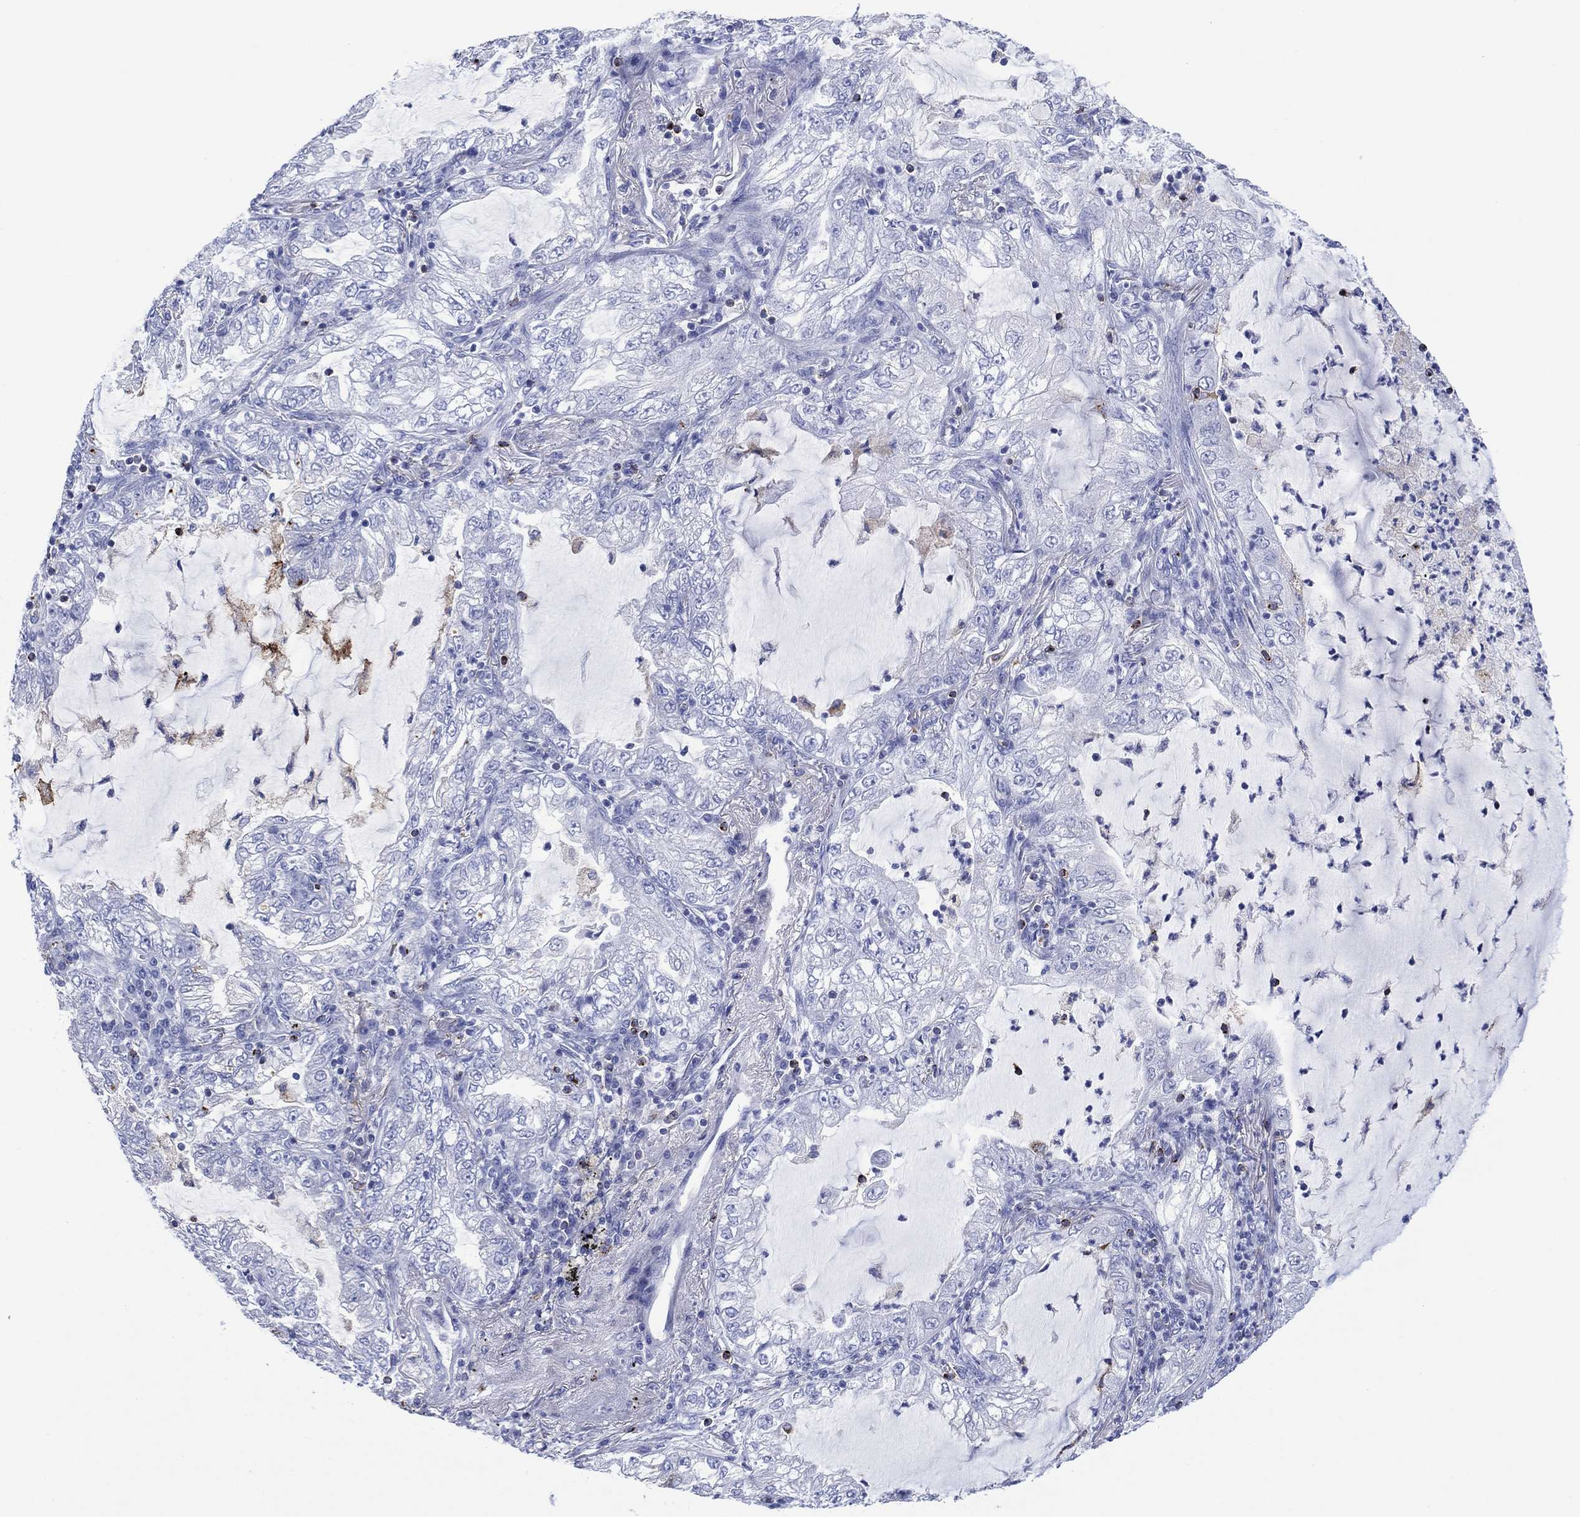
{"staining": {"intensity": "negative", "quantity": "none", "location": "none"}, "tissue": "lung cancer", "cell_type": "Tumor cells", "image_type": "cancer", "snomed": [{"axis": "morphology", "description": "Adenocarcinoma, NOS"}, {"axis": "topography", "description": "Lung"}], "caption": "Immunohistochemistry histopathology image of lung cancer stained for a protein (brown), which reveals no staining in tumor cells. (DAB immunohistochemistry (IHC) visualized using brightfield microscopy, high magnification).", "gene": "DPP4", "patient": {"sex": "female", "age": 73}}